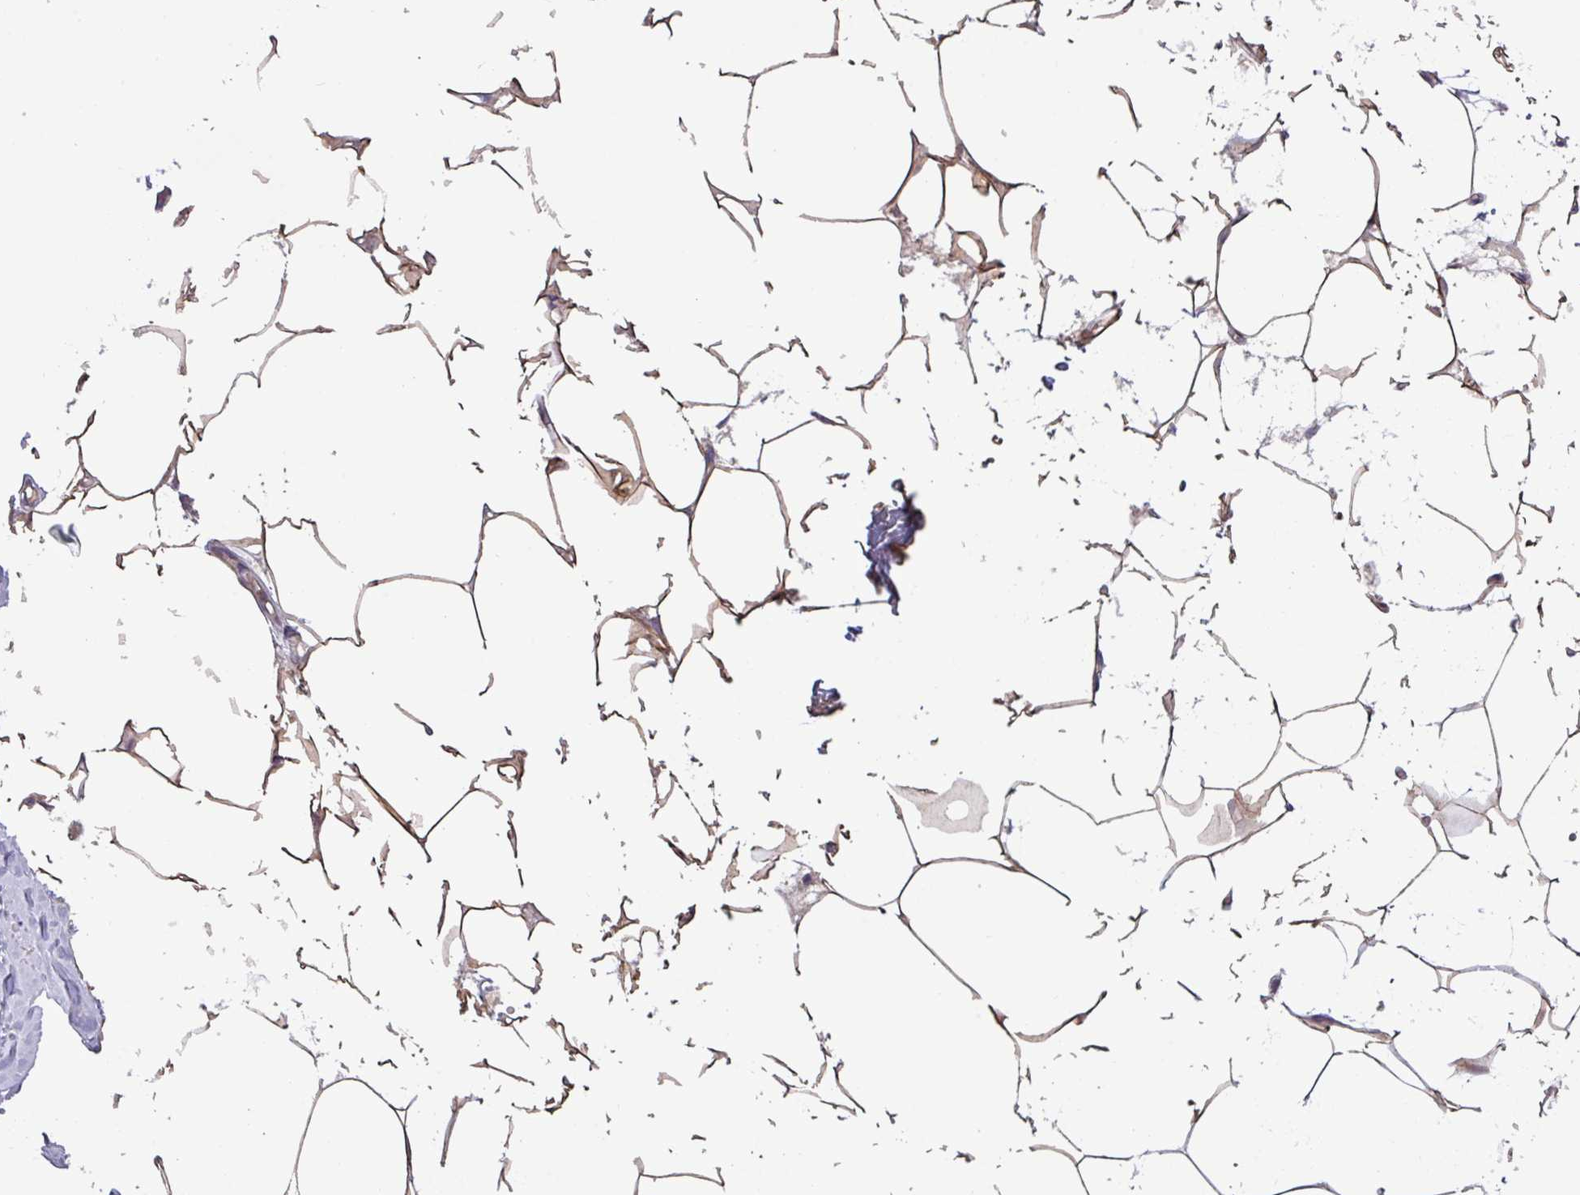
{"staining": {"intensity": "moderate", "quantity": ">75%", "location": "cytoplasmic/membranous"}, "tissue": "breast", "cell_type": "Adipocytes", "image_type": "normal", "snomed": [{"axis": "morphology", "description": "Normal tissue, NOS"}, {"axis": "topography", "description": "Breast"}], "caption": "Normal breast was stained to show a protein in brown. There is medium levels of moderate cytoplasmic/membranous expression in about >75% of adipocytes. The protein is stained brown, and the nuclei are stained in blue (DAB (3,3'-diaminobenzidine) IHC with brightfield microscopy, high magnification).", "gene": "TNFSF12", "patient": {"sex": "female", "age": 27}}